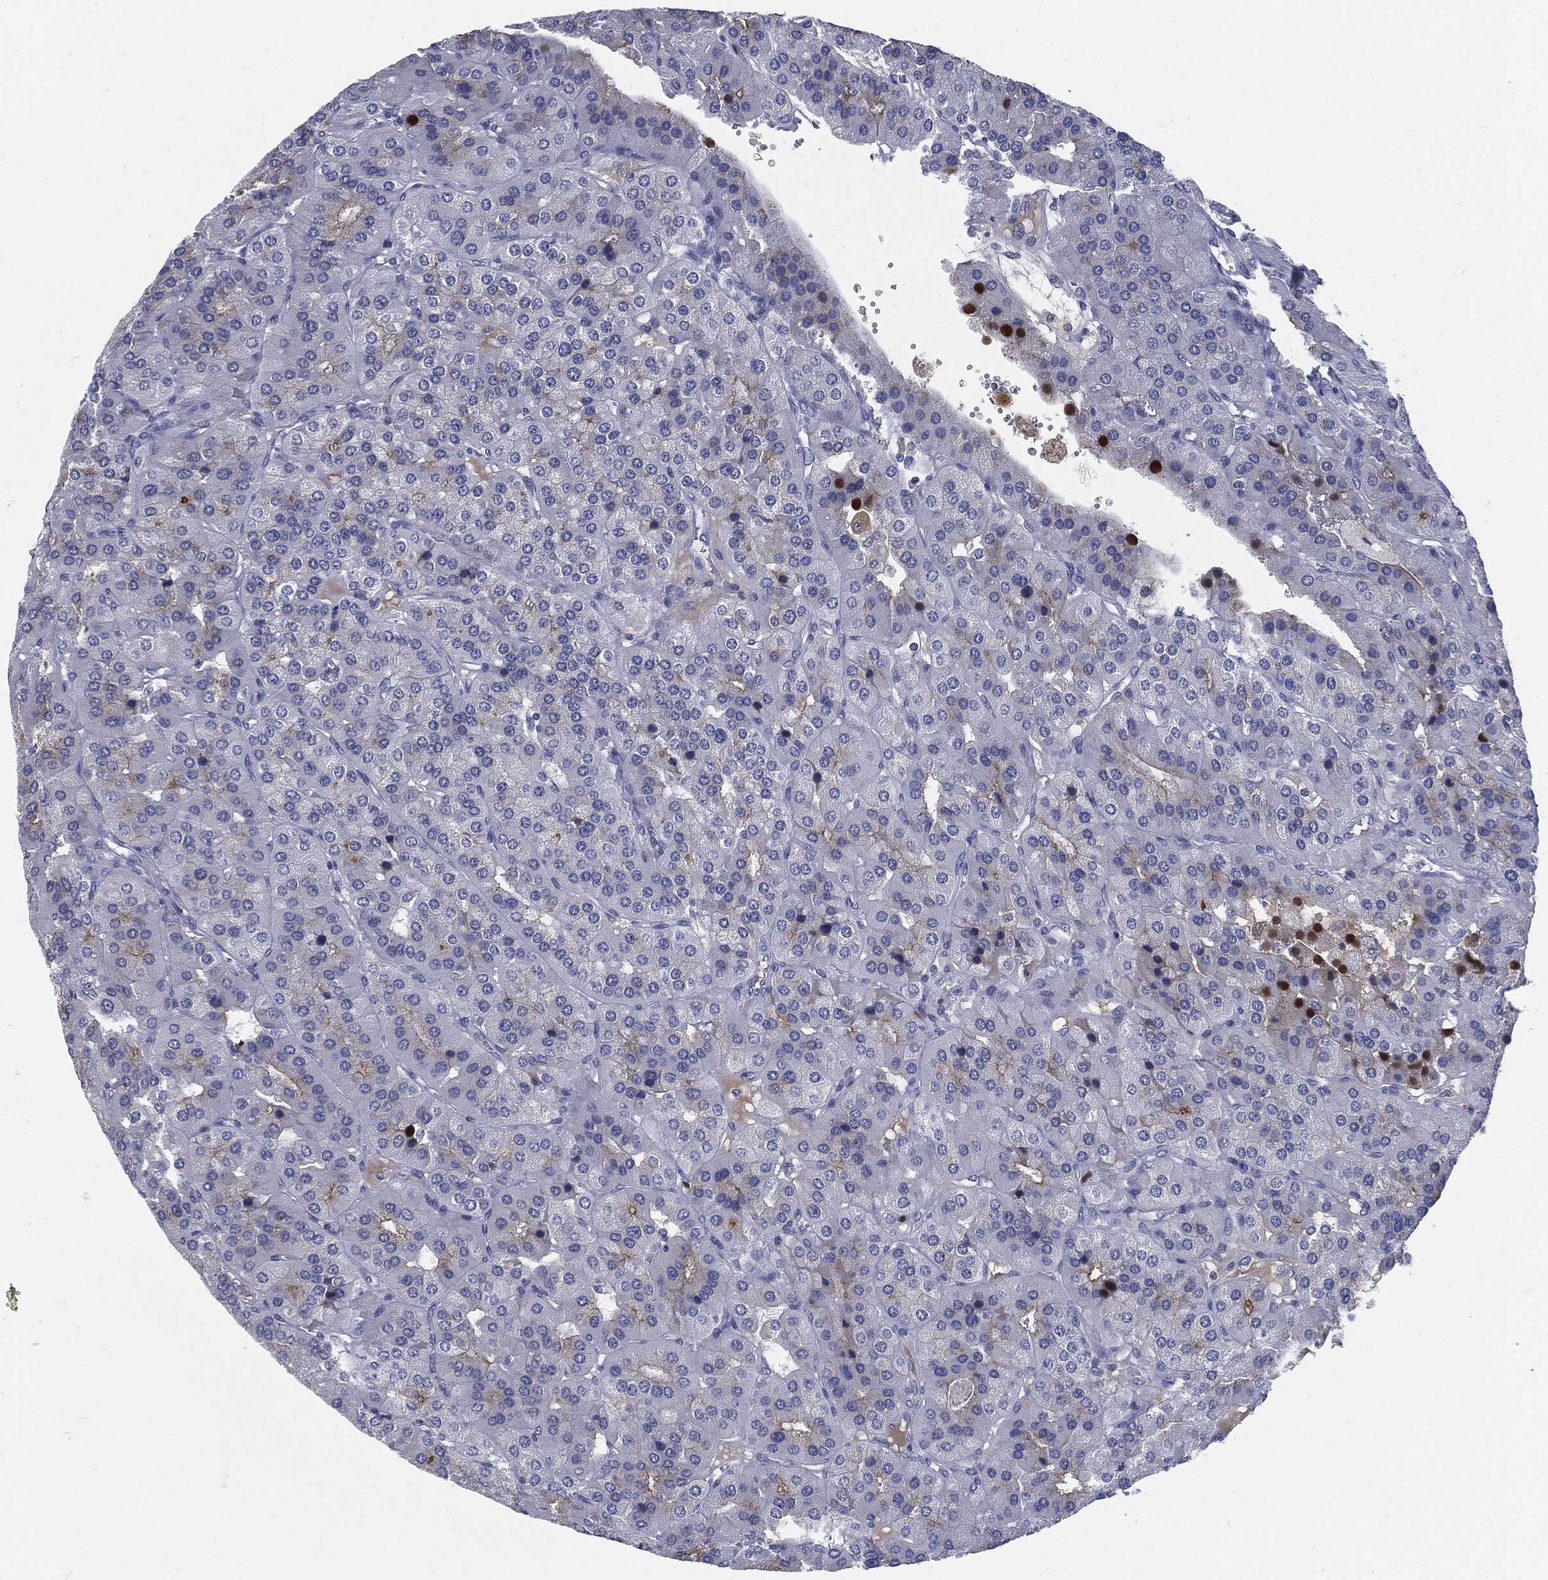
{"staining": {"intensity": "negative", "quantity": "none", "location": "none"}, "tissue": "parathyroid gland", "cell_type": "Glandular cells", "image_type": "normal", "snomed": [{"axis": "morphology", "description": "Normal tissue, NOS"}, {"axis": "morphology", "description": "Adenoma, NOS"}, {"axis": "topography", "description": "Parathyroid gland"}], "caption": "DAB (3,3'-diaminobenzidine) immunohistochemical staining of normal parathyroid gland reveals no significant positivity in glandular cells.", "gene": "MST1", "patient": {"sex": "female", "age": 86}}